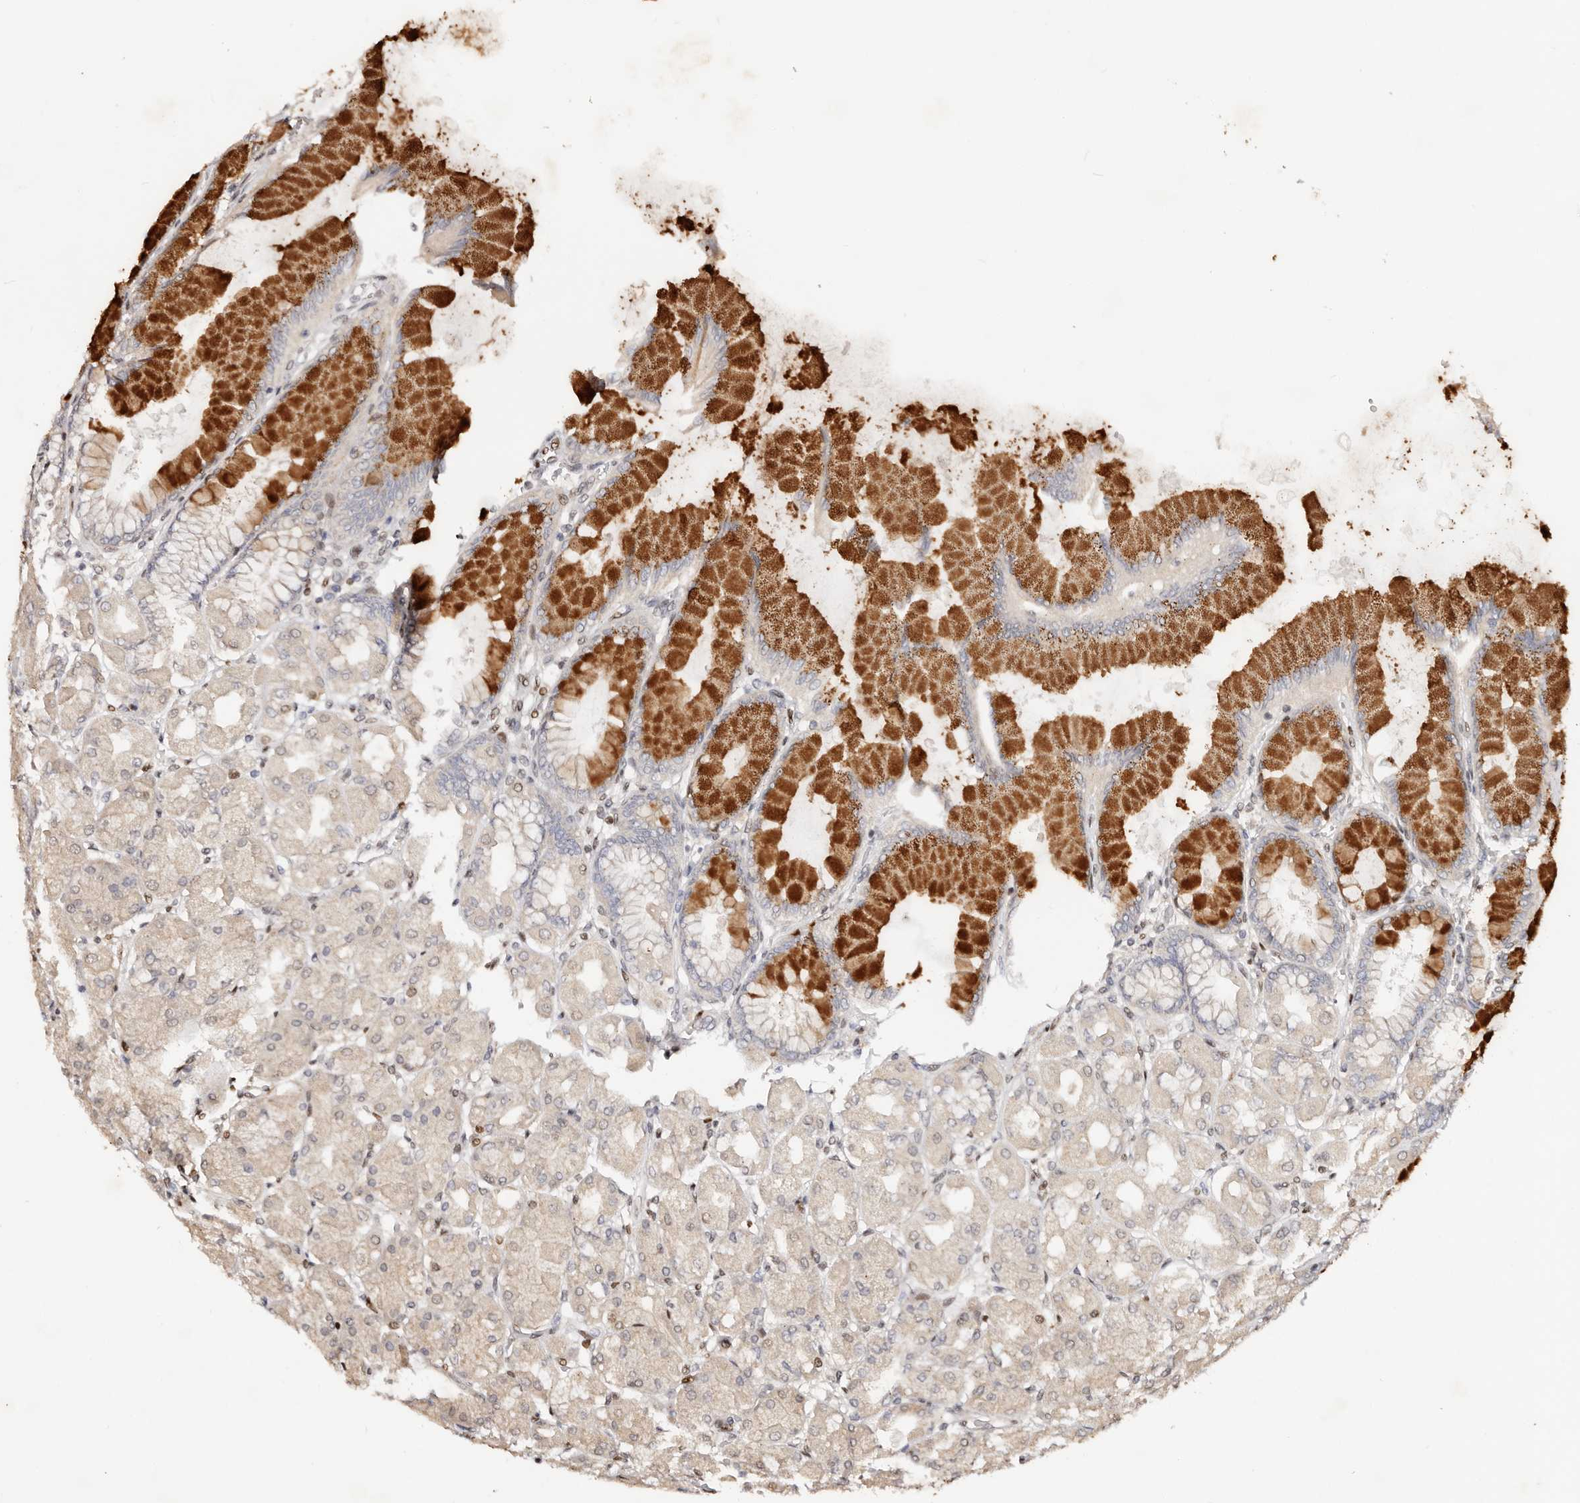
{"staining": {"intensity": "strong", "quantity": "25%-75%", "location": "cytoplasmic/membranous"}, "tissue": "stomach", "cell_type": "Glandular cells", "image_type": "normal", "snomed": [{"axis": "morphology", "description": "Normal tissue, NOS"}, {"axis": "topography", "description": "Stomach, upper"}], "caption": "The immunohistochemical stain labels strong cytoplasmic/membranous staining in glandular cells of benign stomach. (IHC, brightfield microscopy, high magnification).", "gene": "IQGAP3", "patient": {"sex": "female", "age": 56}}